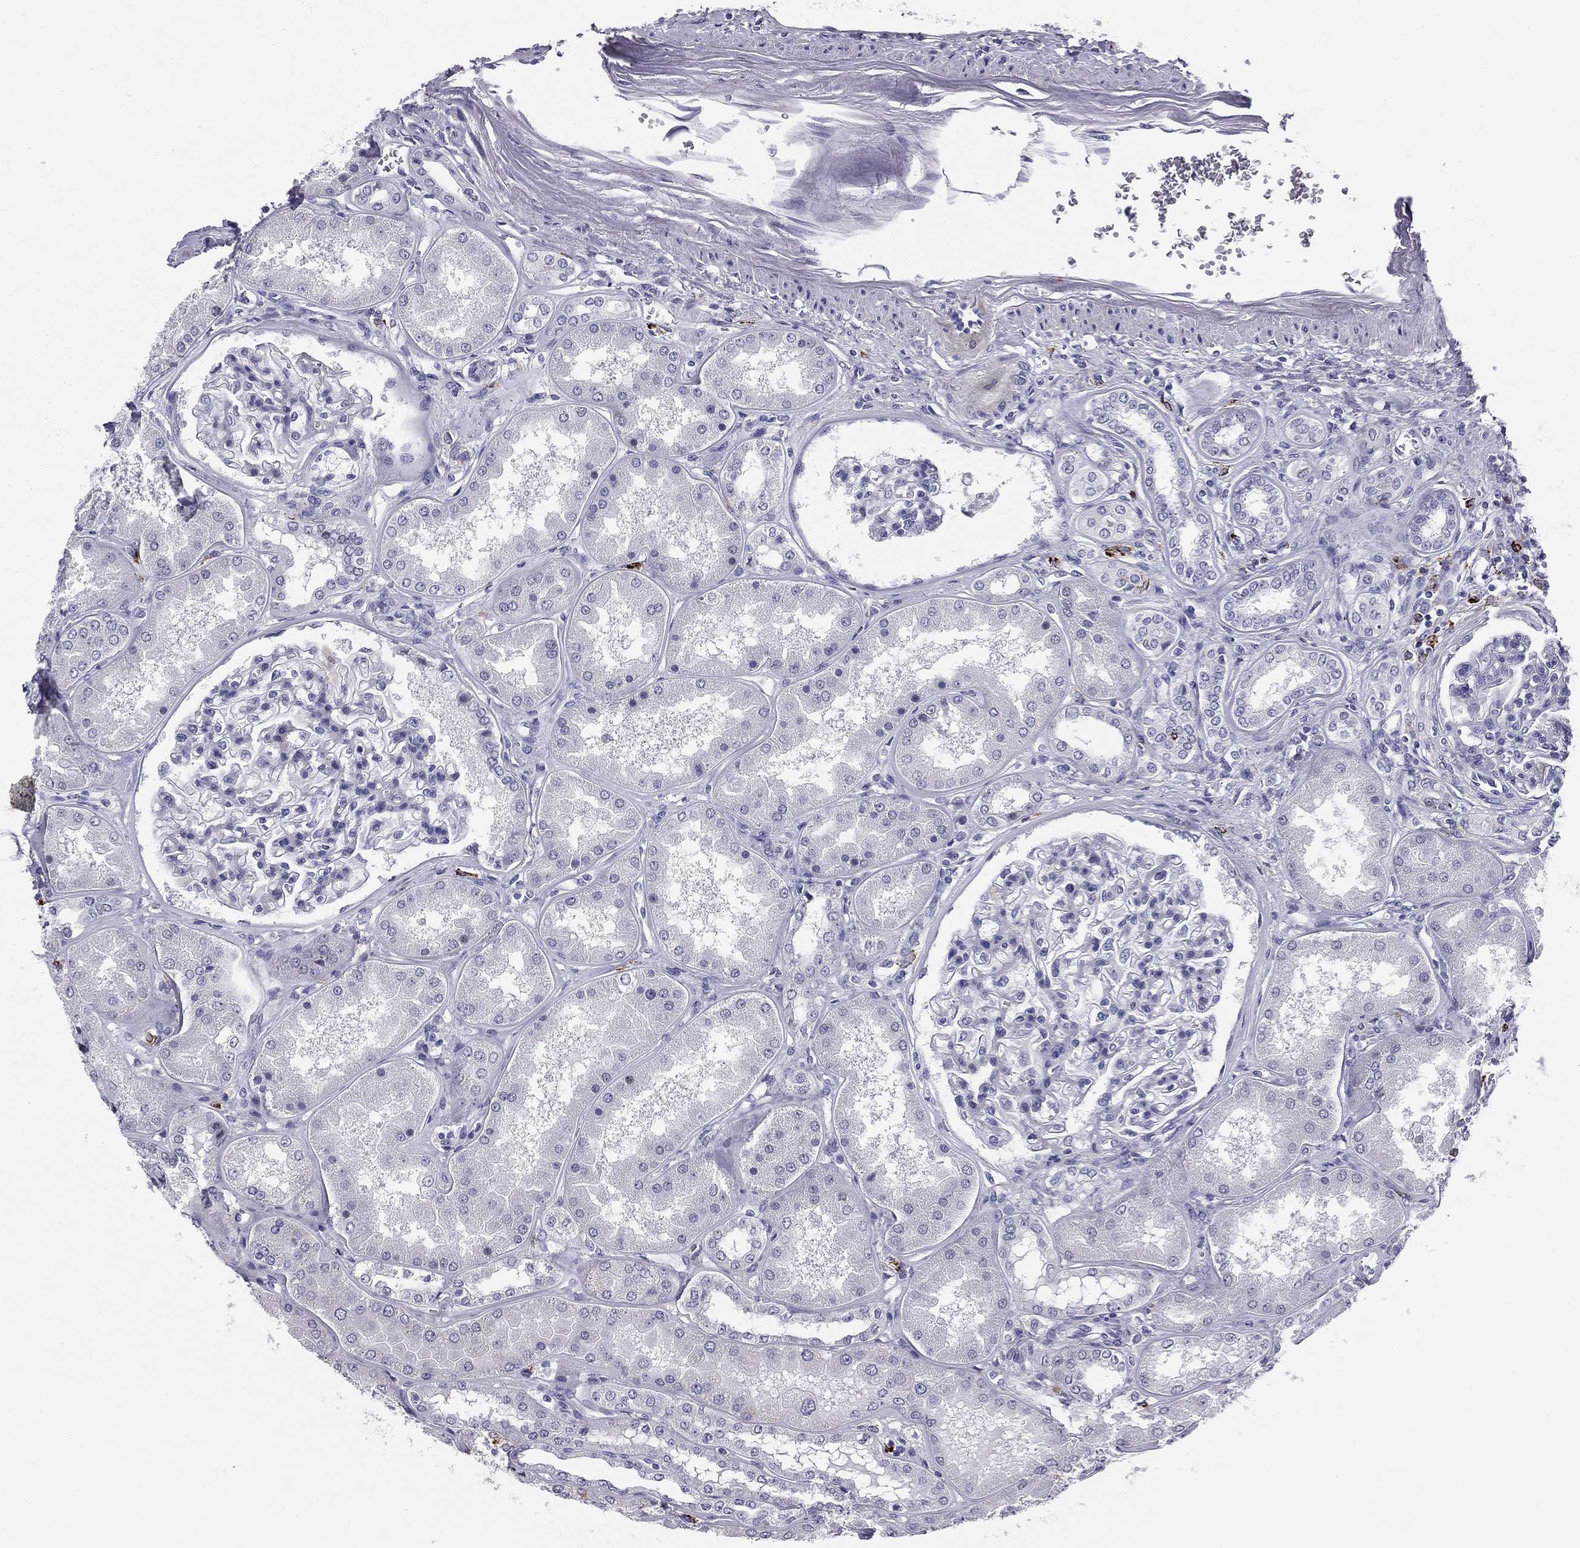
{"staining": {"intensity": "negative", "quantity": "none", "location": "none"}, "tissue": "kidney", "cell_type": "Cells in glomeruli", "image_type": "normal", "snomed": [{"axis": "morphology", "description": "Normal tissue, NOS"}, {"axis": "topography", "description": "Kidney"}], "caption": "Micrograph shows no protein expression in cells in glomeruli of unremarkable kidney.", "gene": "HLA", "patient": {"sex": "female", "age": 56}}